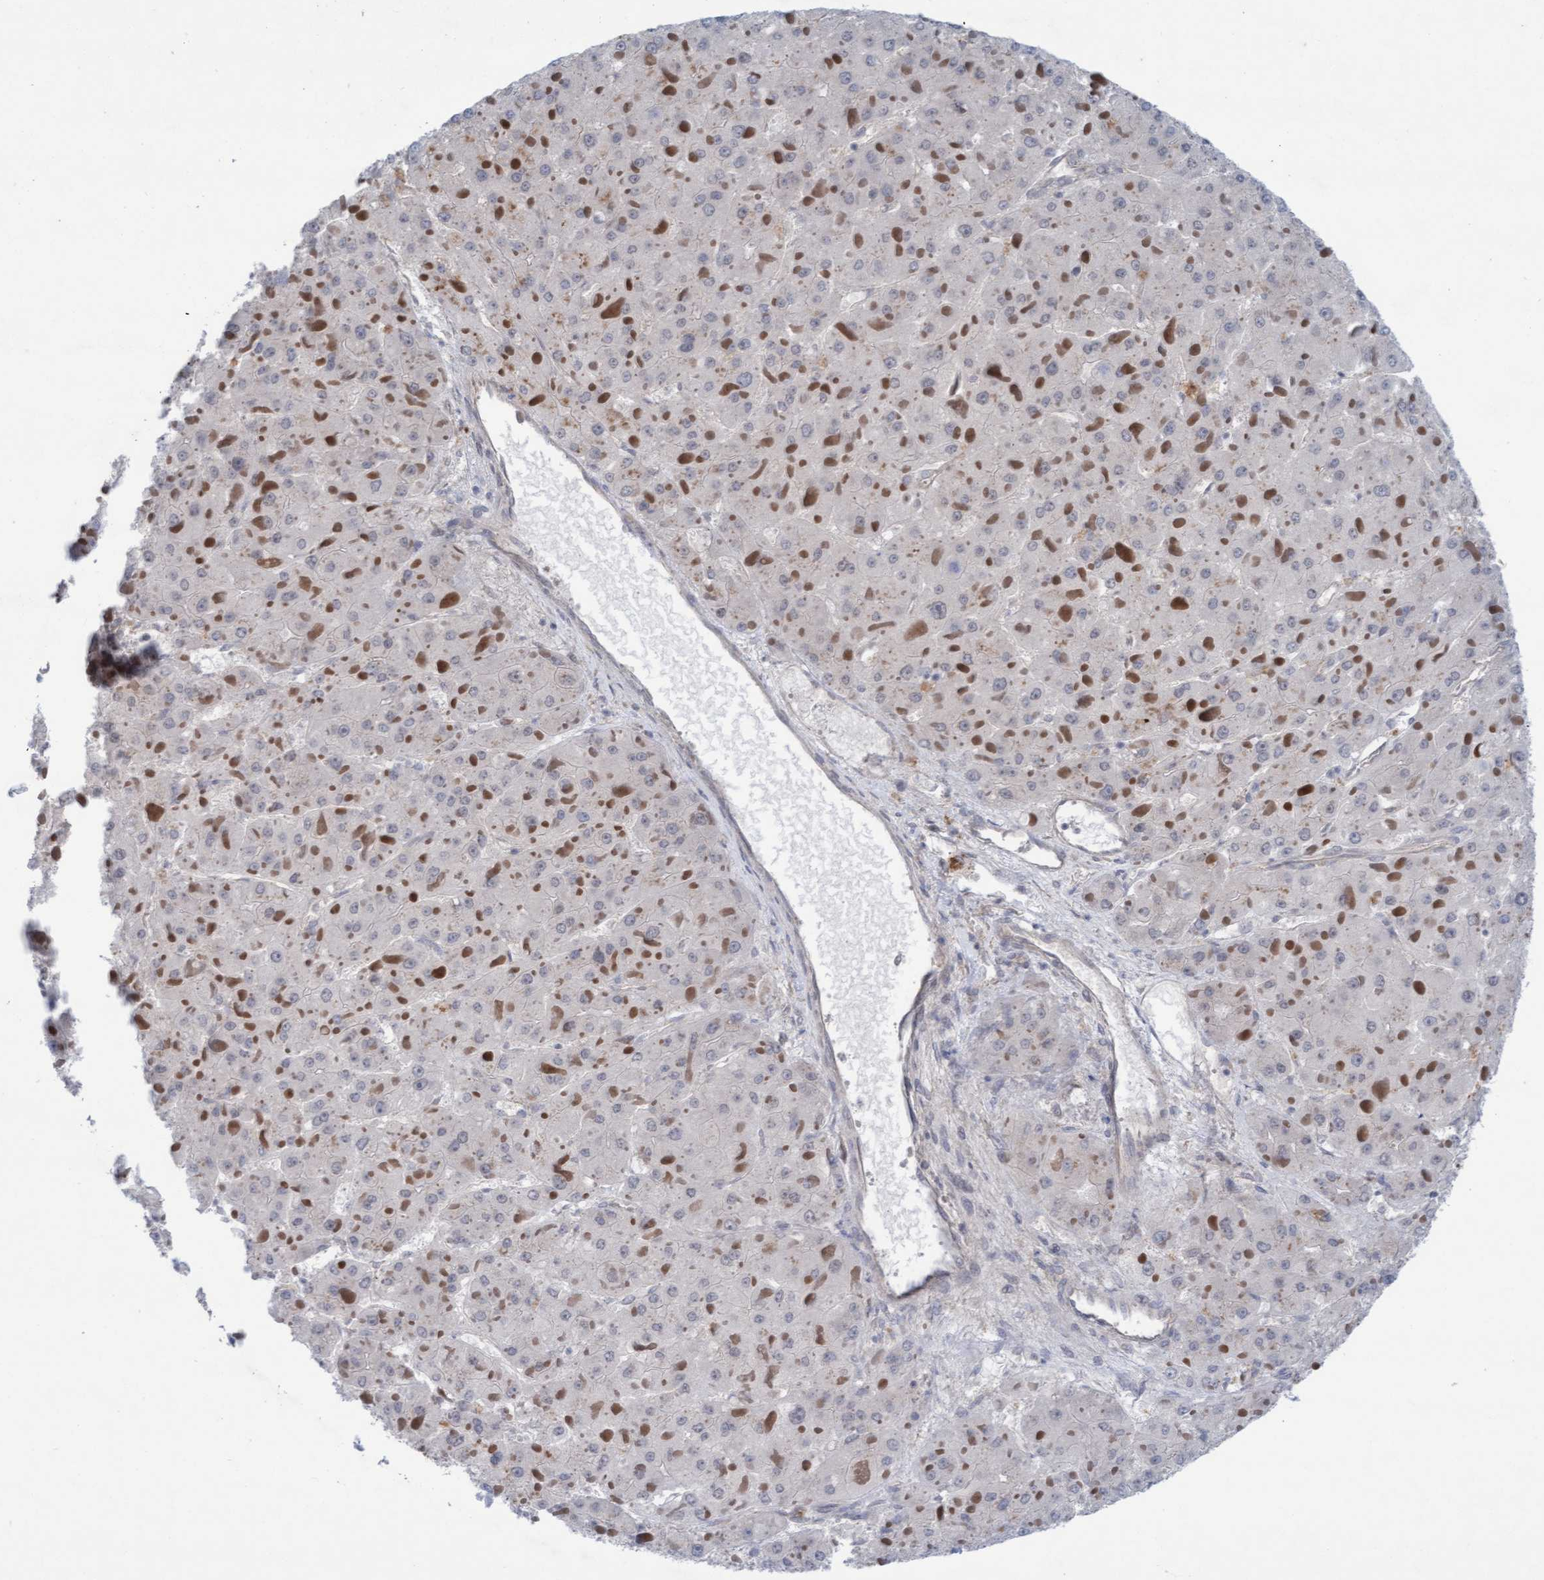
{"staining": {"intensity": "negative", "quantity": "none", "location": "none"}, "tissue": "liver cancer", "cell_type": "Tumor cells", "image_type": "cancer", "snomed": [{"axis": "morphology", "description": "Carcinoma, Hepatocellular, NOS"}, {"axis": "topography", "description": "Liver"}], "caption": "Immunohistochemistry (IHC) of liver hepatocellular carcinoma reveals no positivity in tumor cells.", "gene": "PLCD1", "patient": {"sex": "female", "age": 73}}